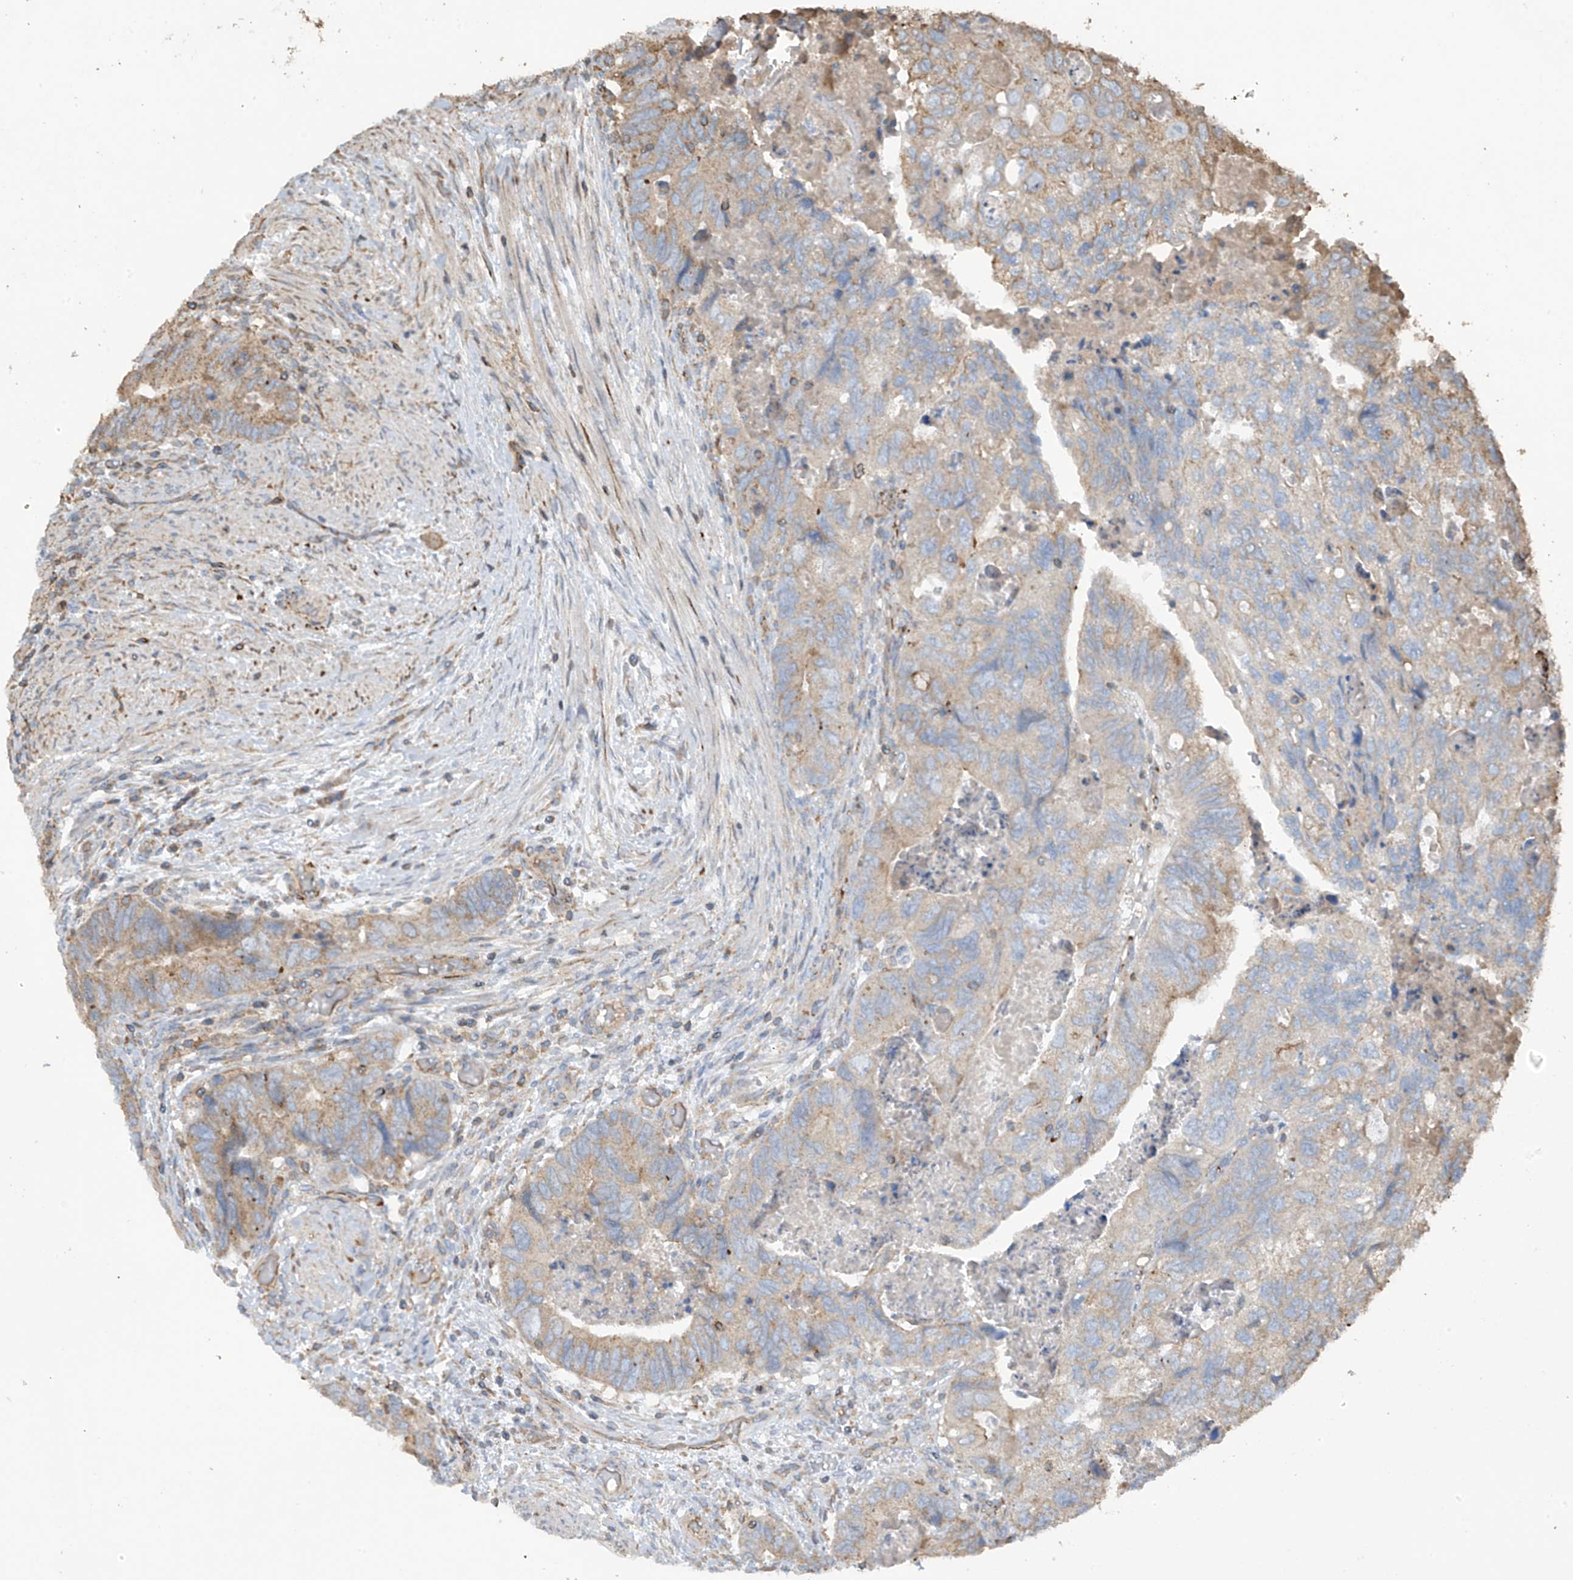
{"staining": {"intensity": "moderate", "quantity": "<25%", "location": "cytoplasmic/membranous"}, "tissue": "colorectal cancer", "cell_type": "Tumor cells", "image_type": "cancer", "snomed": [{"axis": "morphology", "description": "Adenocarcinoma, NOS"}, {"axis": "topography", "description": "Rectum"}], "caption": "IHC of human colorectal adenocarcinoma displays low levels of moderate cytoplasmic/membranous staining in approximately <25% of tumor cells.", "gene": "COX10", "patient": {"sex": "male", "age": 63}}